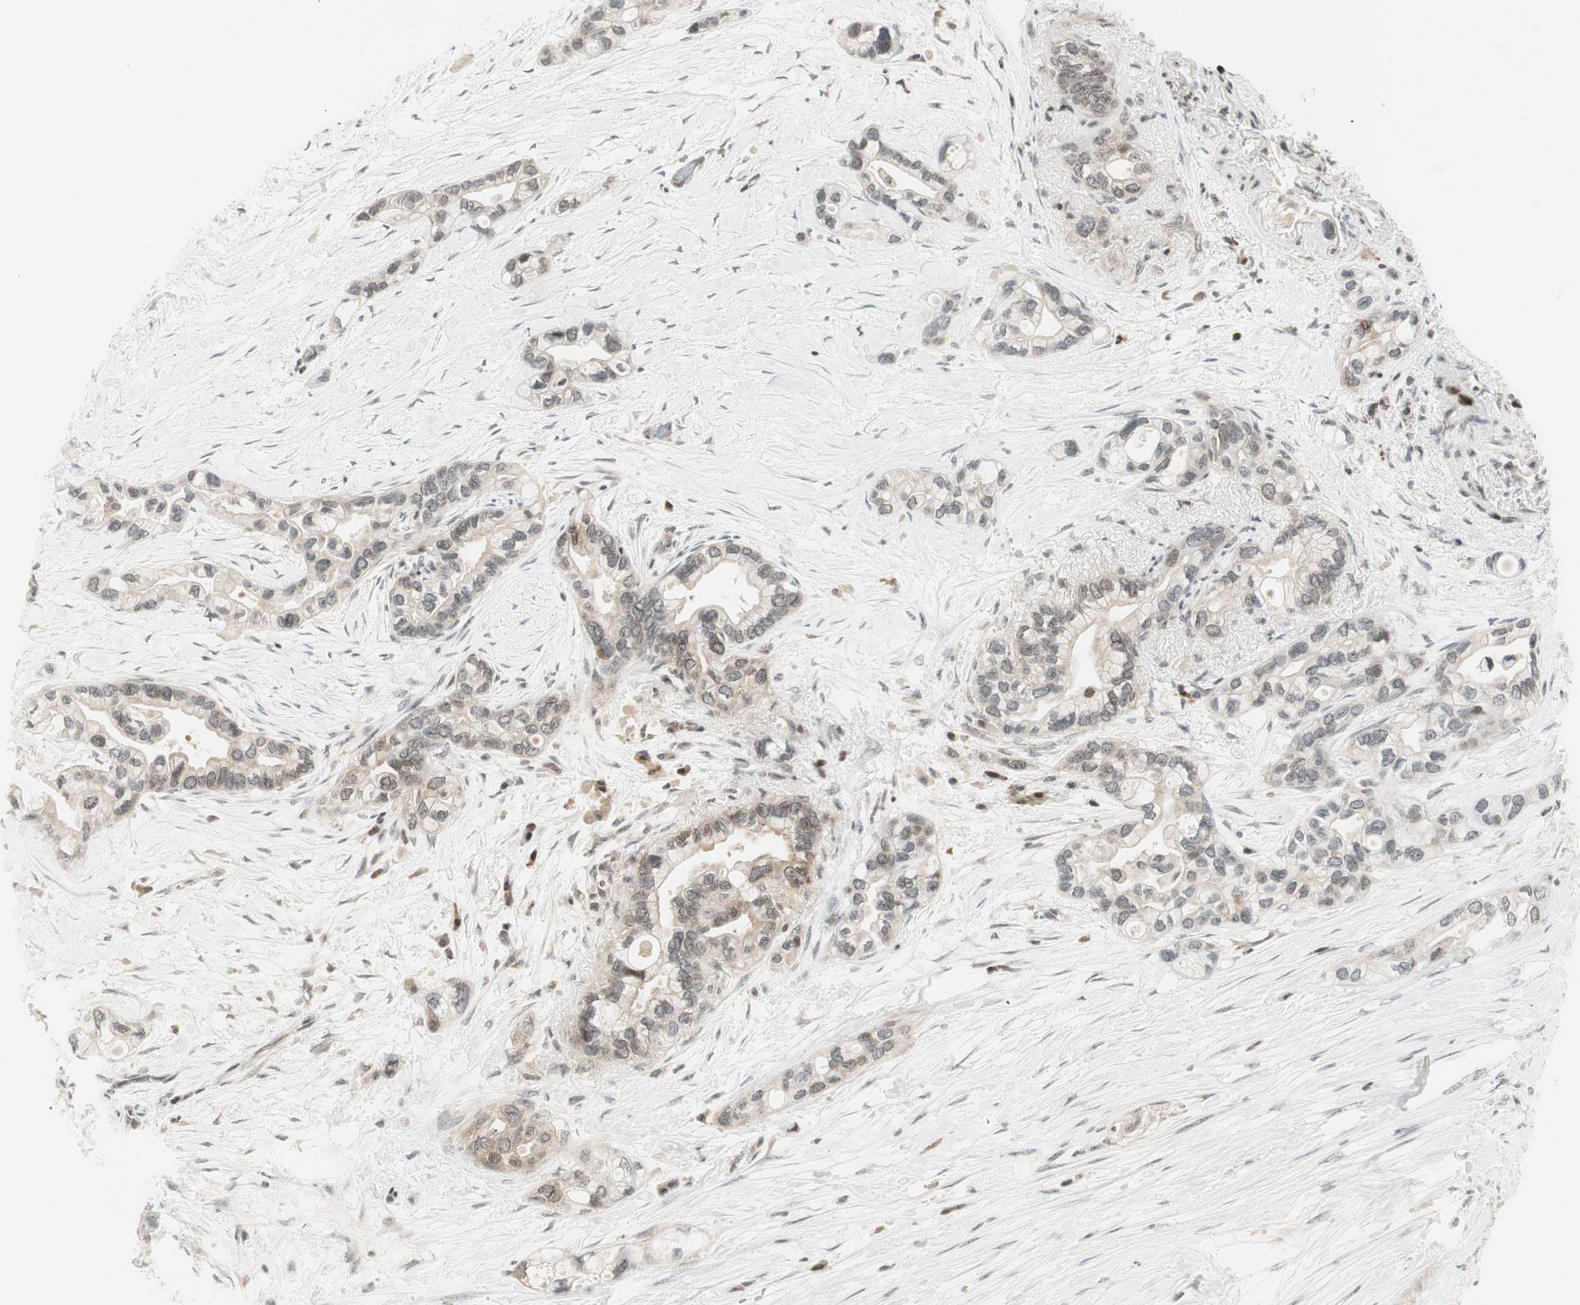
{"staining": {"intensity": "negative", "quantity": "none", "location": "none"}, "tissue": "pancreatic cancer", "cell_type": "Tumor cells", "image_type": "cancer", "snomed": [{"axis": "morphology", "description": "Adenocarcinoma, NOS"}, {"axis": "topography", "description": "Pancreas"}], "caption": "The immunohistochemistry (IHC) histopathology image has no significant staining in tumor cells of pancreatic cancer (adenocarcinoma) tissue.", "gene": "TPT1", "patient": {"sex": "female", "age": 77}}